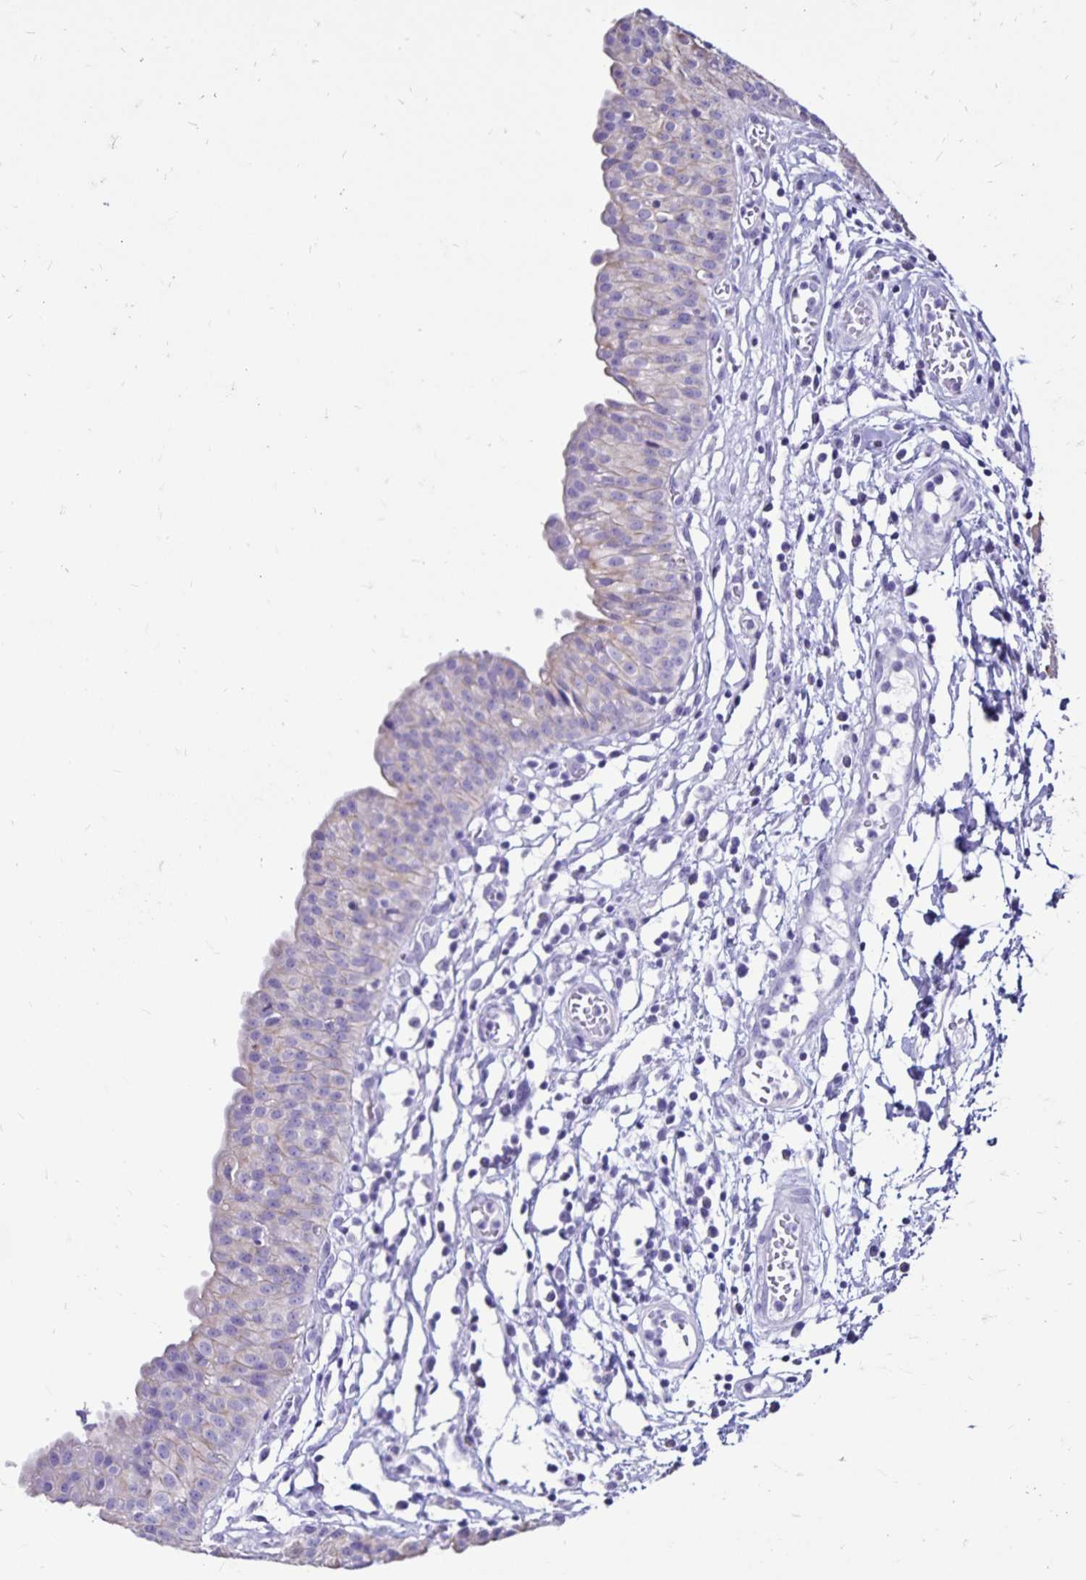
{"staining": {"intensity": "moderate", "quantity": "25%-75%", "location": "cytoplasmic/membranous"}, "tissue": "urinary bladder", "cell_type": "Urothelial cells", "image_type": "normal", "snomed": [{"axis": "morphology", "description": "Normal tissue, NOS"}, {"axis": "topography", "description": "Urinary bladder"}], "caption": "An image showing moderate cytoplasmic/membranous staining in about 25%-75% of urothelial cells in normal urinary bladder, as visualized by brown immunohistochemical staining.", "gene": "EVPL", "patient": {"sex": "male", "age": 64}}